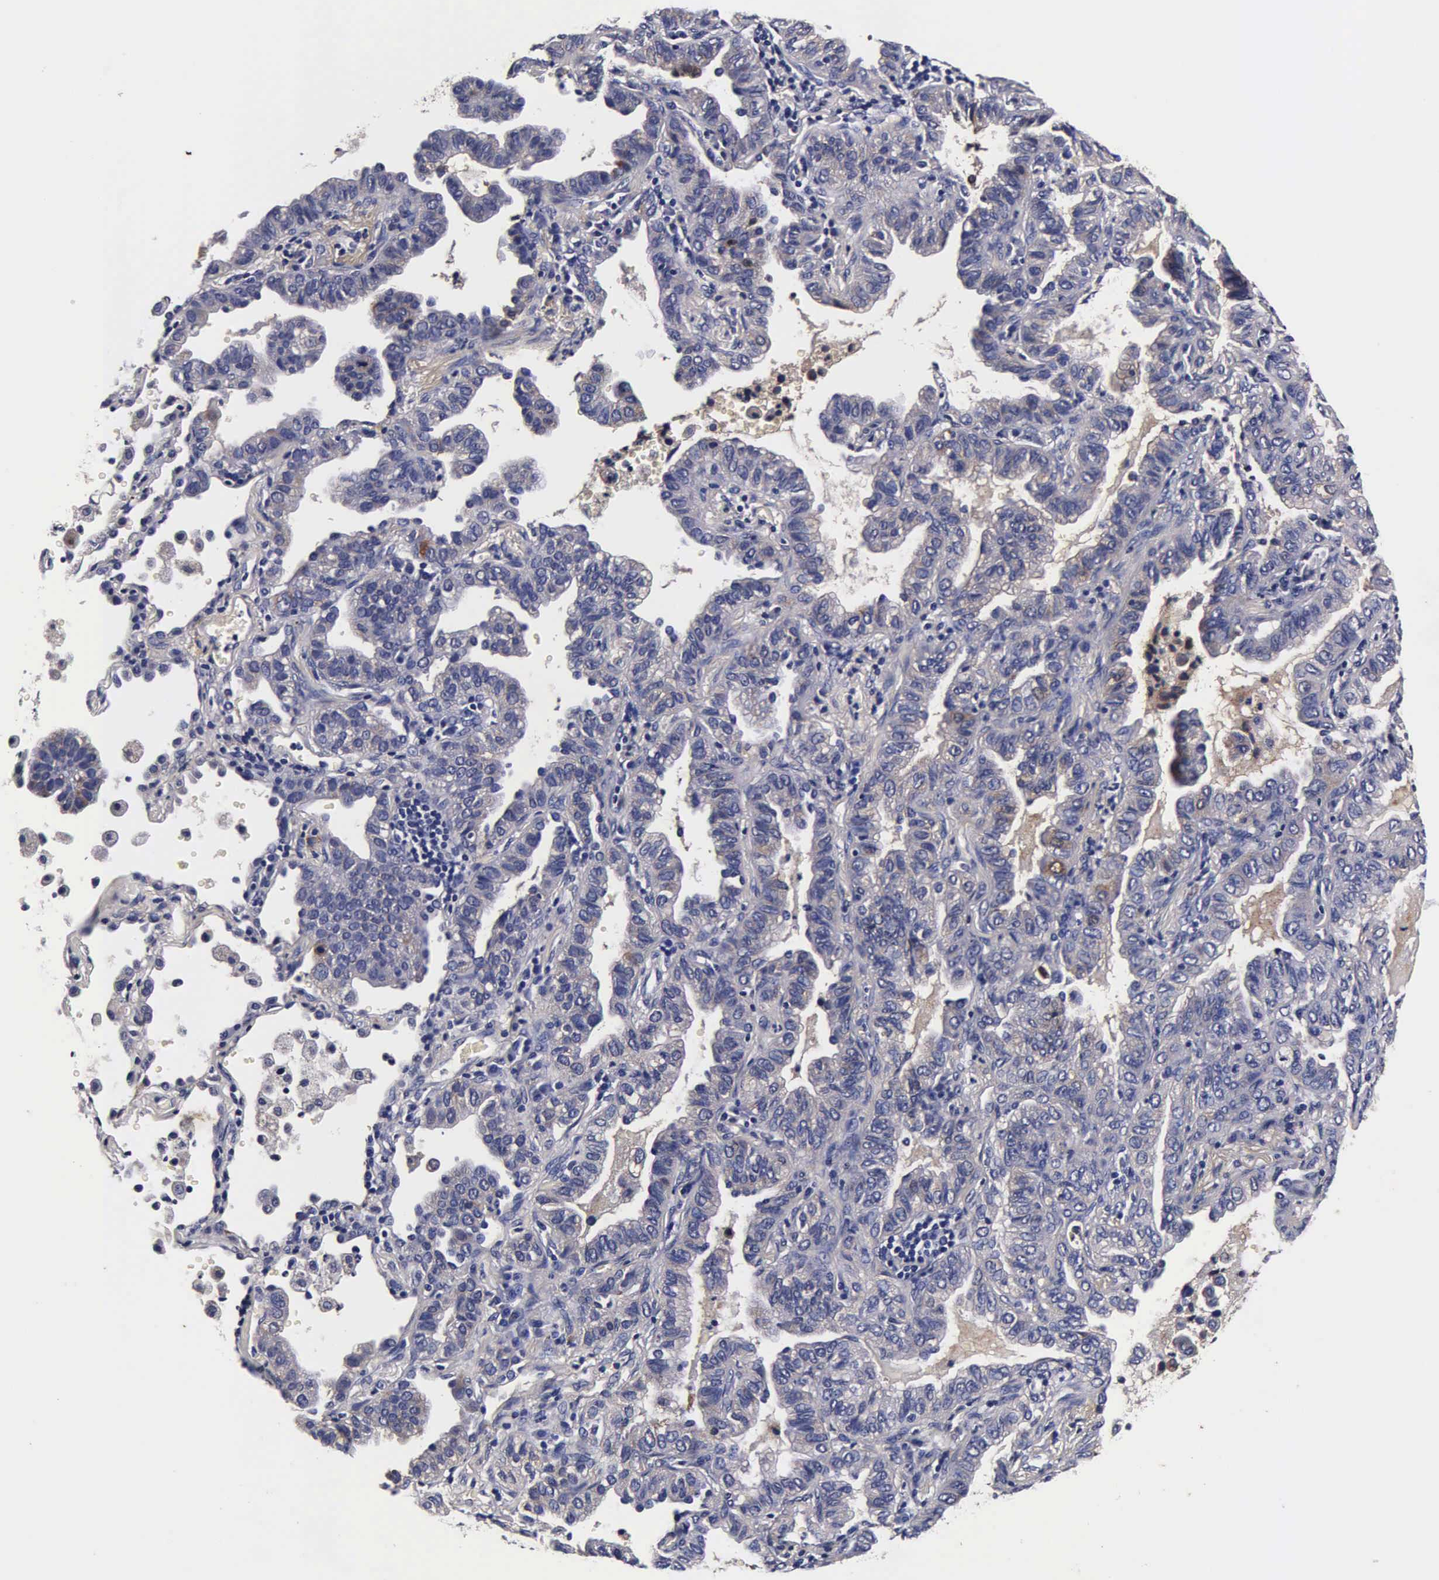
{"staining": {"intensity": "negative", "quantity": "none", "location": "none"}, "tissue": "lung cancer", "cell_type": "Tumor cells", "image_type": "cancer", "snomed": [{"axis": "morphology", "description": "Adenocarcinoma, NOS"}, {"axis": "topography", "description": "Lung"}], "caption": "This is a micrograph of IHC staining of lung adenocarcinoma, which shows no expression in tumor cells.", "gene": "CST3", "patient": {"sex": "female", "age": 50}}